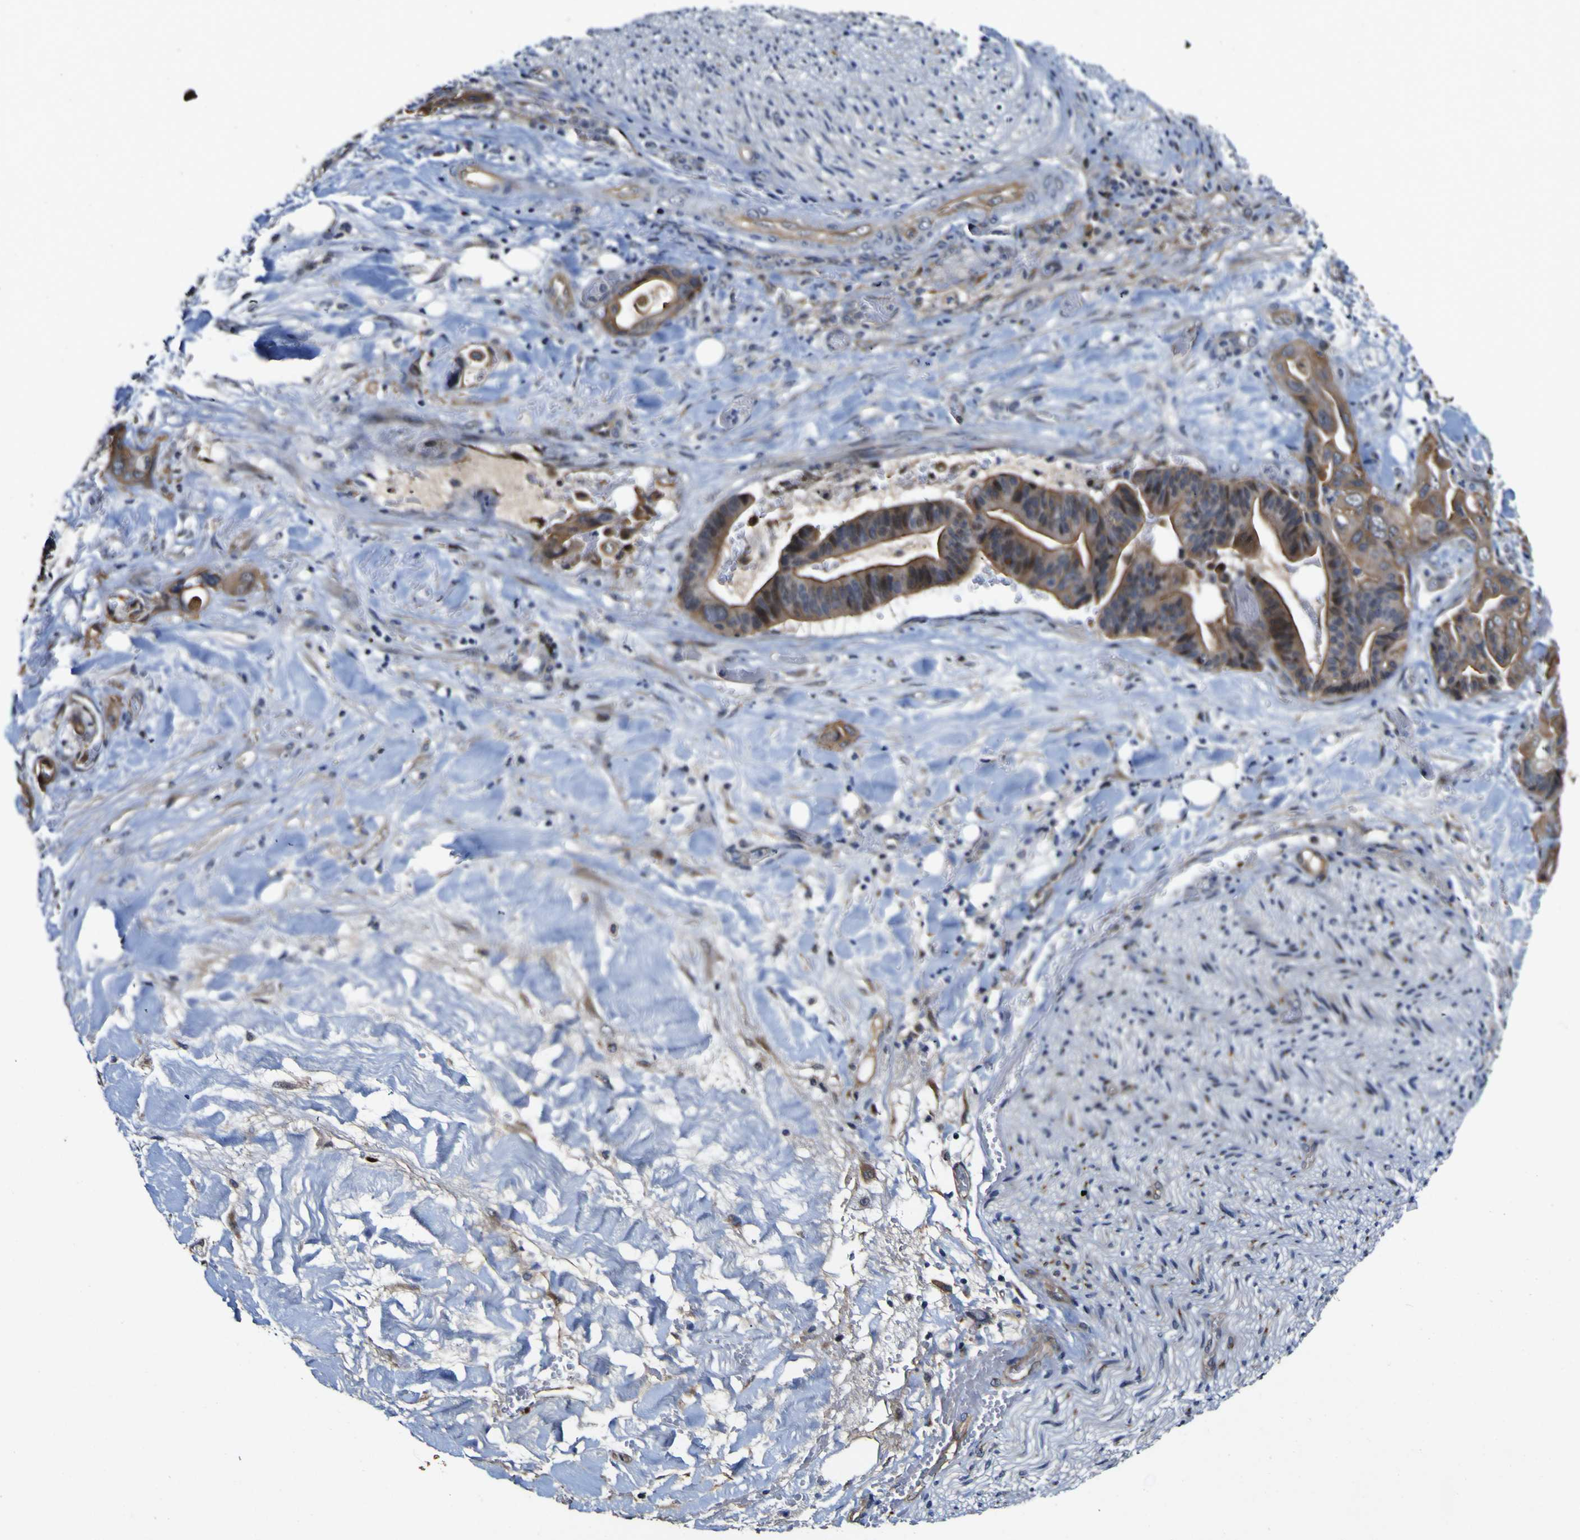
{"staining": {"intensity": "moderate", "quantity": ">75%", "location": "cytoplasmic/membranous"}, "tissue": "liver cancer", "cell_type": "Tumor cells", "image_type": "cancer", "snomed": [{"axis": "morphology", "description": "Cholangiocarcinoma"}, {"axis": "topography", "description": "Liver"}], "caption": "Immunohistochemistry of human liver cancer demonstrates medium levels of moderate cytoplasmic/membranous expression in about >75% of tumor cells. Nuclei are stained in blue.", "gene": "CCL2", "patient": {"sex": "female", "age": 61}}